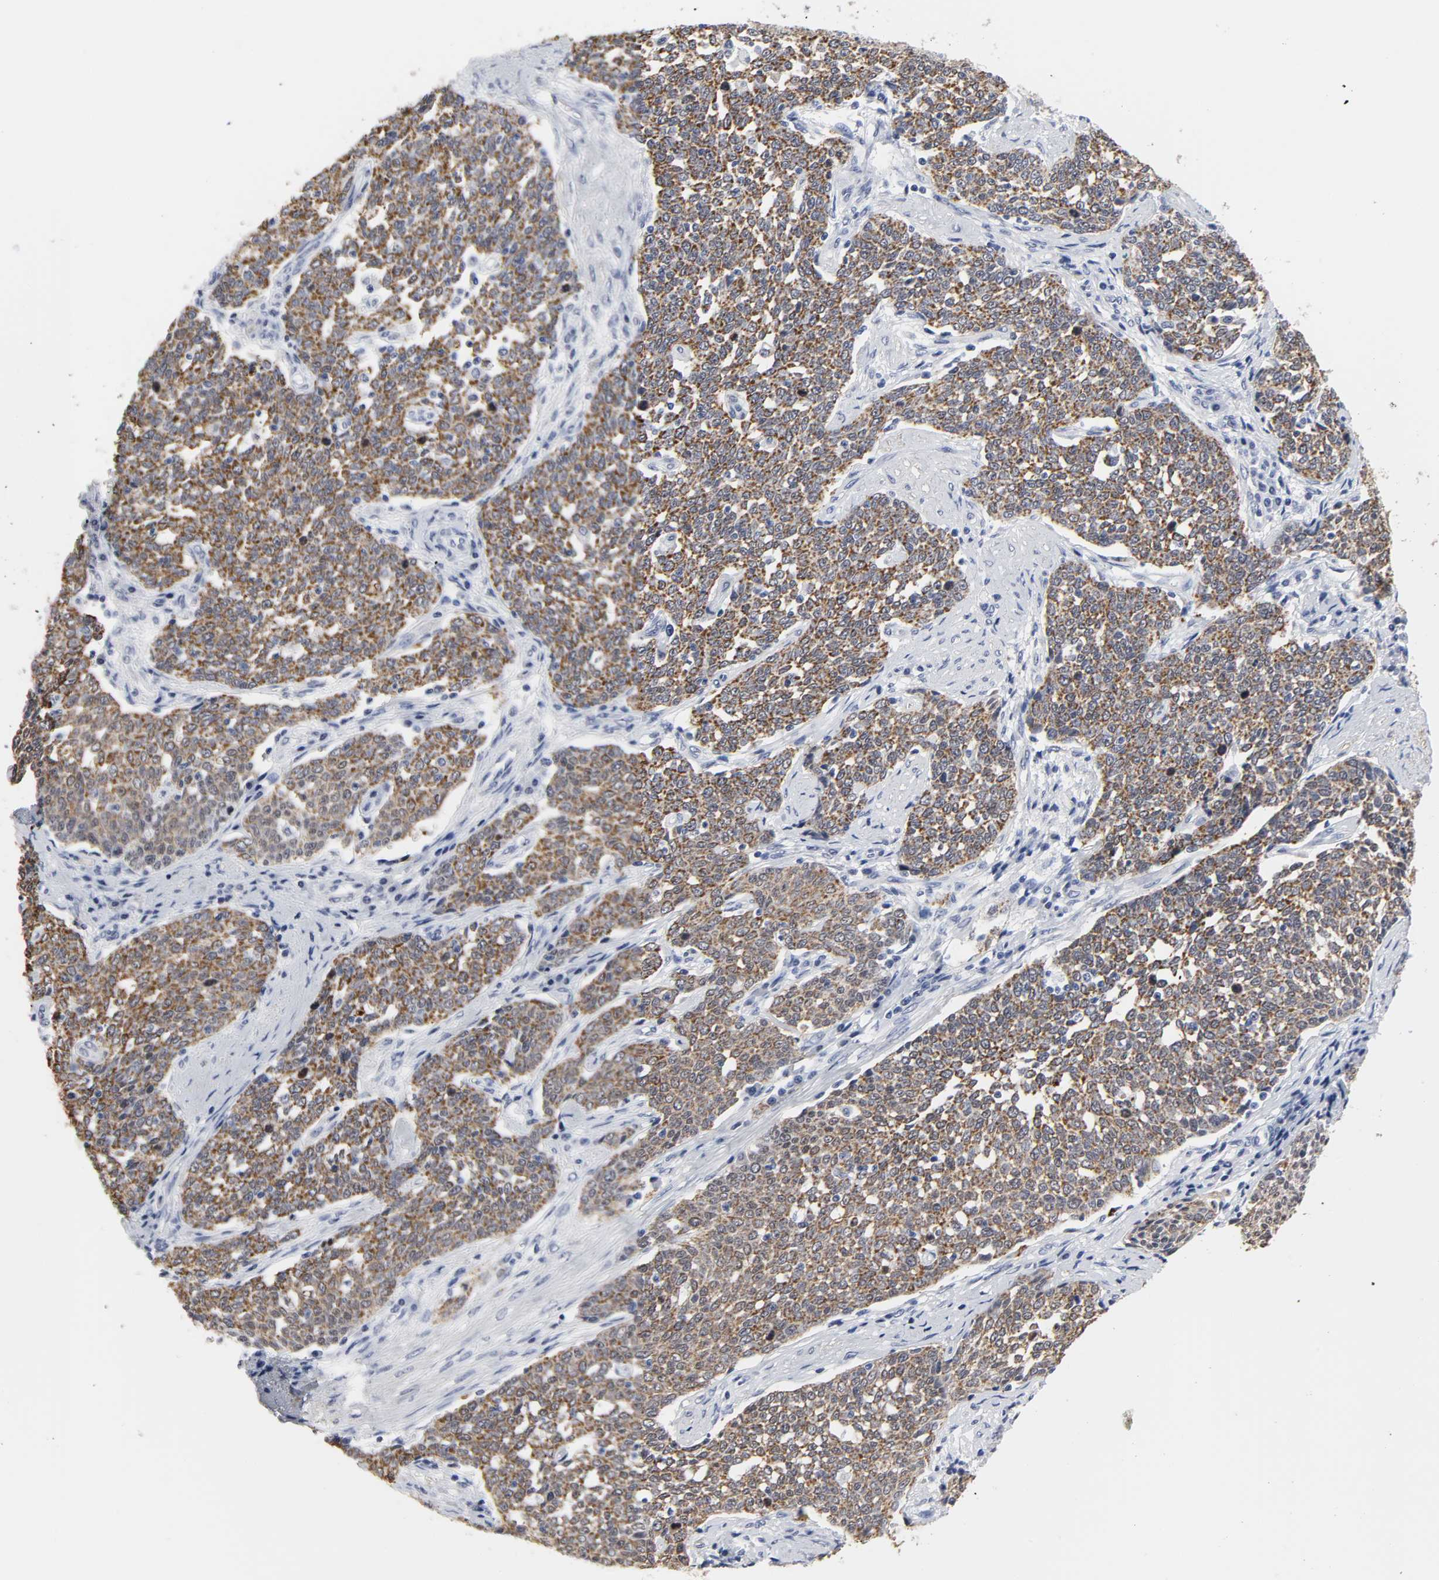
{"staining": {"intensity": "strong", "quantity": ">75%", "location": "cytoplasmic/membranous"}, "tissue": "cervical cancer", "cell_type": "Tumor cells", "image_type": "cancer", "snomed": [{"axis": "morphology", "description": "Squamous cell carcinoma, NOS"}, {"axis": "topography", "description": "Cervix"}], "caption": "Cervical cancer (squamous cell carcinoma) was stained to show a protein in brown. There is high levels of strong cytoplasmic/membranous positivity in about >75% of tumor cells. (DAB (3,3'-diaminobenzidine) IHC with brightfield microscopy, high magnification).", "gene": "GRHL2", "patient": {"sex": "female", "age": 34}}